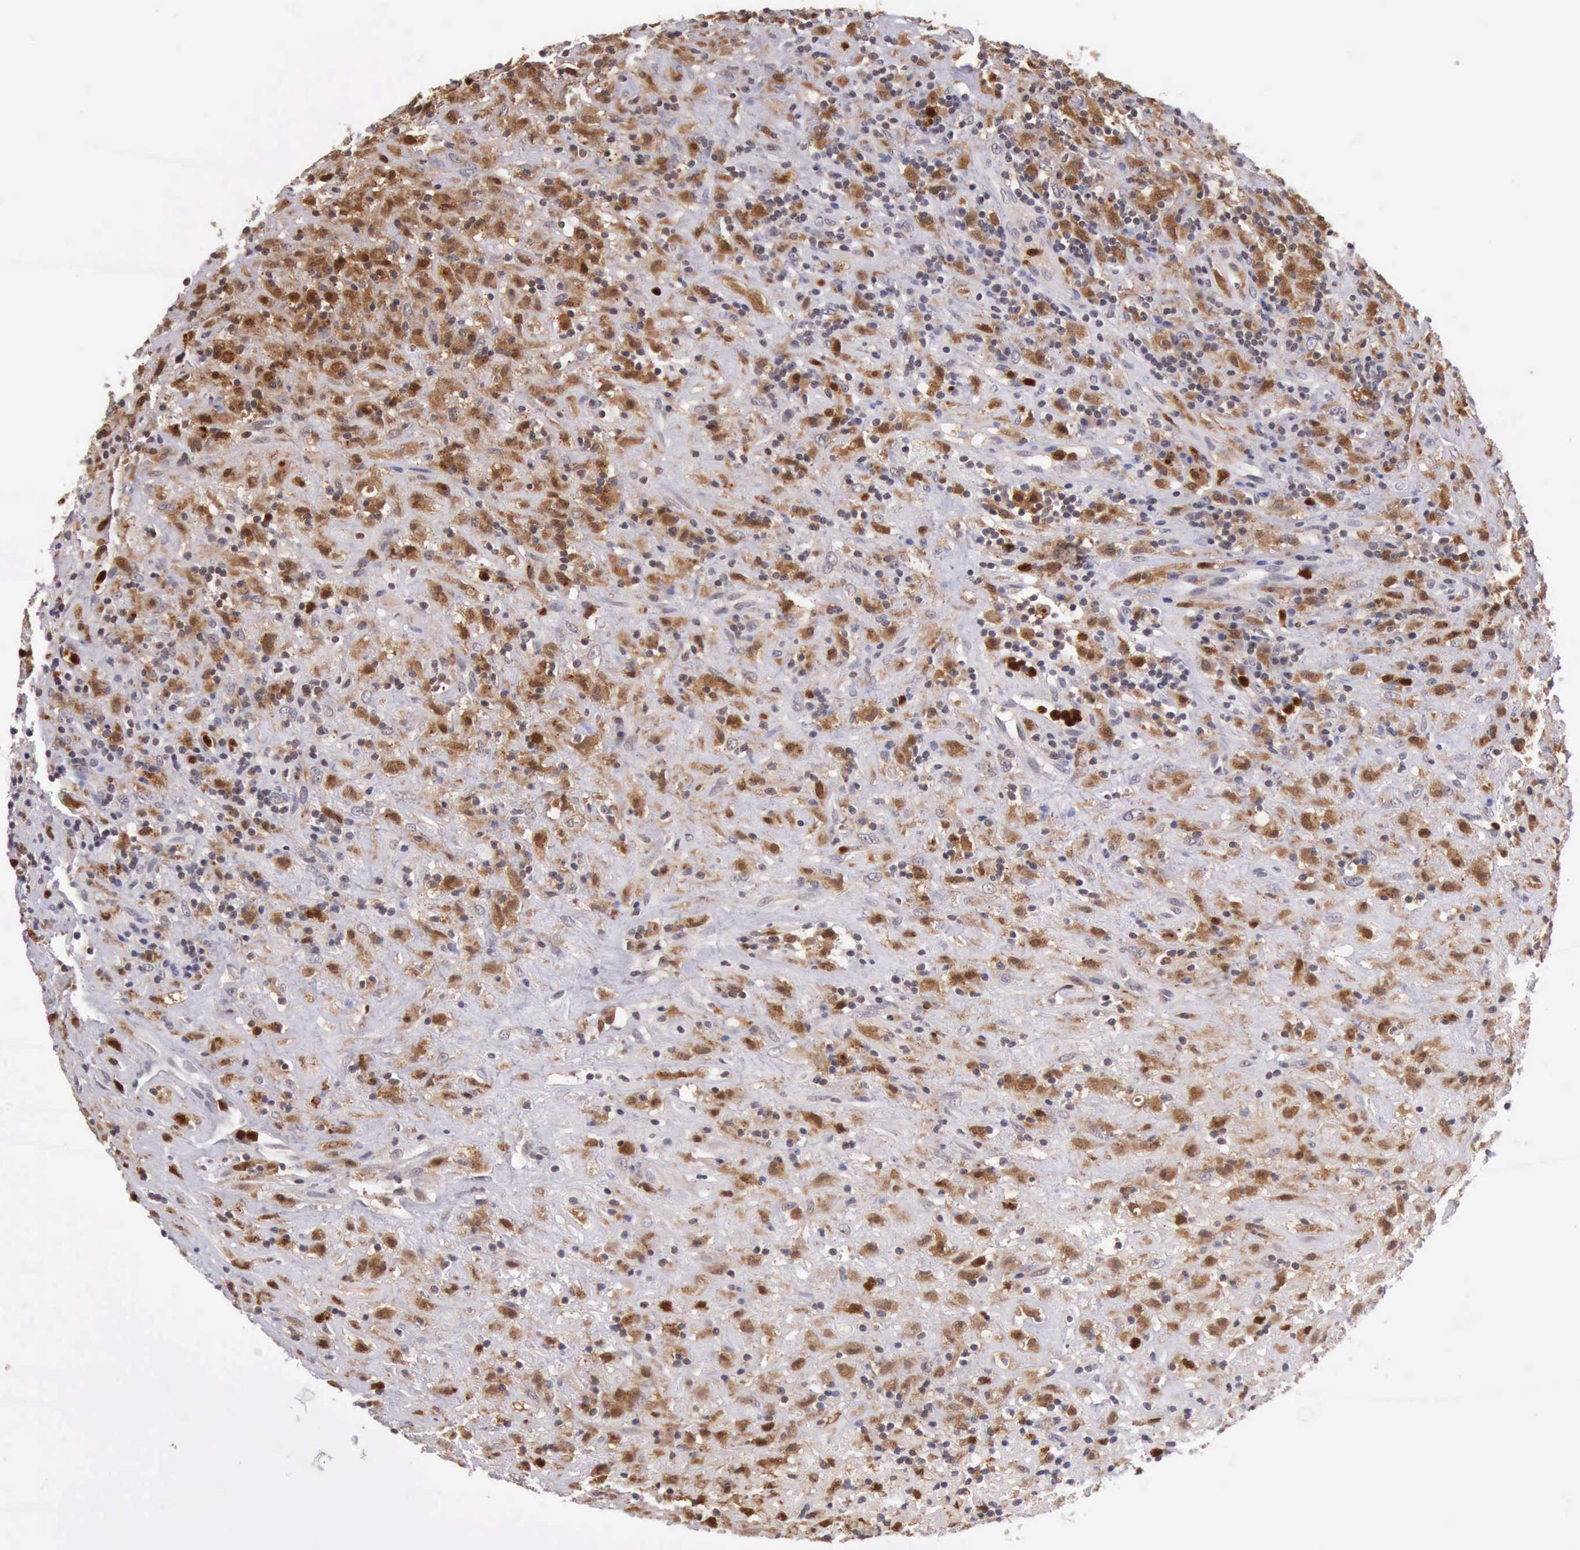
{"staining": {"intensity": "moderate", "quantity": "25%-75%", "location": "cytoplasmic/membranous"}, "tissue": "lymphoma", "cell_type": "Tumor cells", "image_type": "cancer", "snomed": [{"axis": "morphology", "description": "Hodgkin's disease, NOS"}, {"axis": "topography", "description": "Lymph node"}], "caption": "Protein staining of lymphoma tissue demonstrates moderate cytoplasmic/membranous expression in approximately 25%-75% of tumor cells.", "gene": "CSTA", "patient": {"sex": "male", "age": 46}}